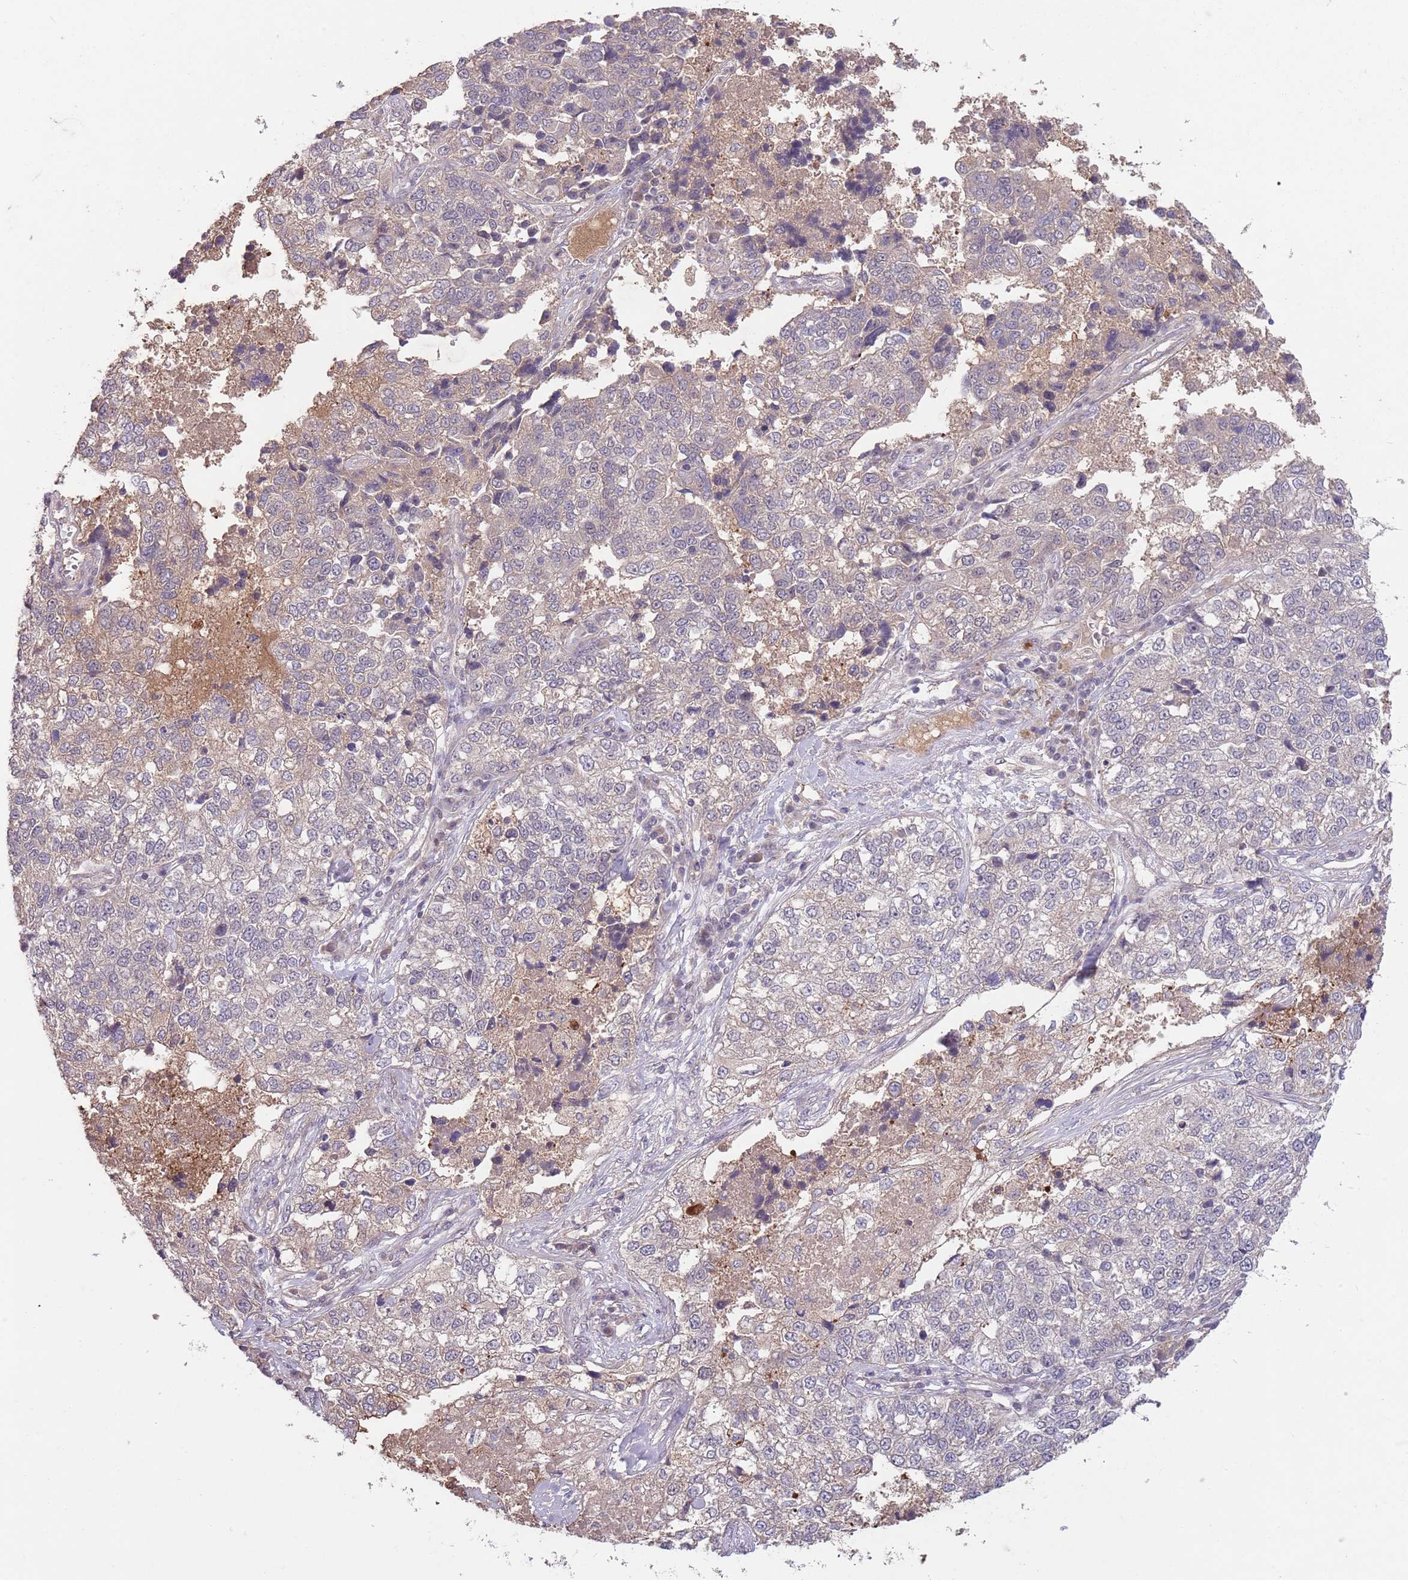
{"staining": {"intensity": "negative", "quantity": "none", "location": "none"}, "tissue": "lung cancer", "cell_type": "Tumor cells", "image_type": "cancer", "snomed": [{"axis": "morphology", "description": "Adenocarcinoma, NOS"}, {"axis": "topography", "description": "Lung"}], "caption": "Immunohistochemical staining of human lung adenocarcinoma exhibits no significant expression in tumor cells. The staining is performed using DAB (3,3'-diaminobenzidine) brown chromogen with nuclei counter-stained in using hematoxylin.", "gene": "MEI1", "patient": {"sex": "male", "age": 49}}